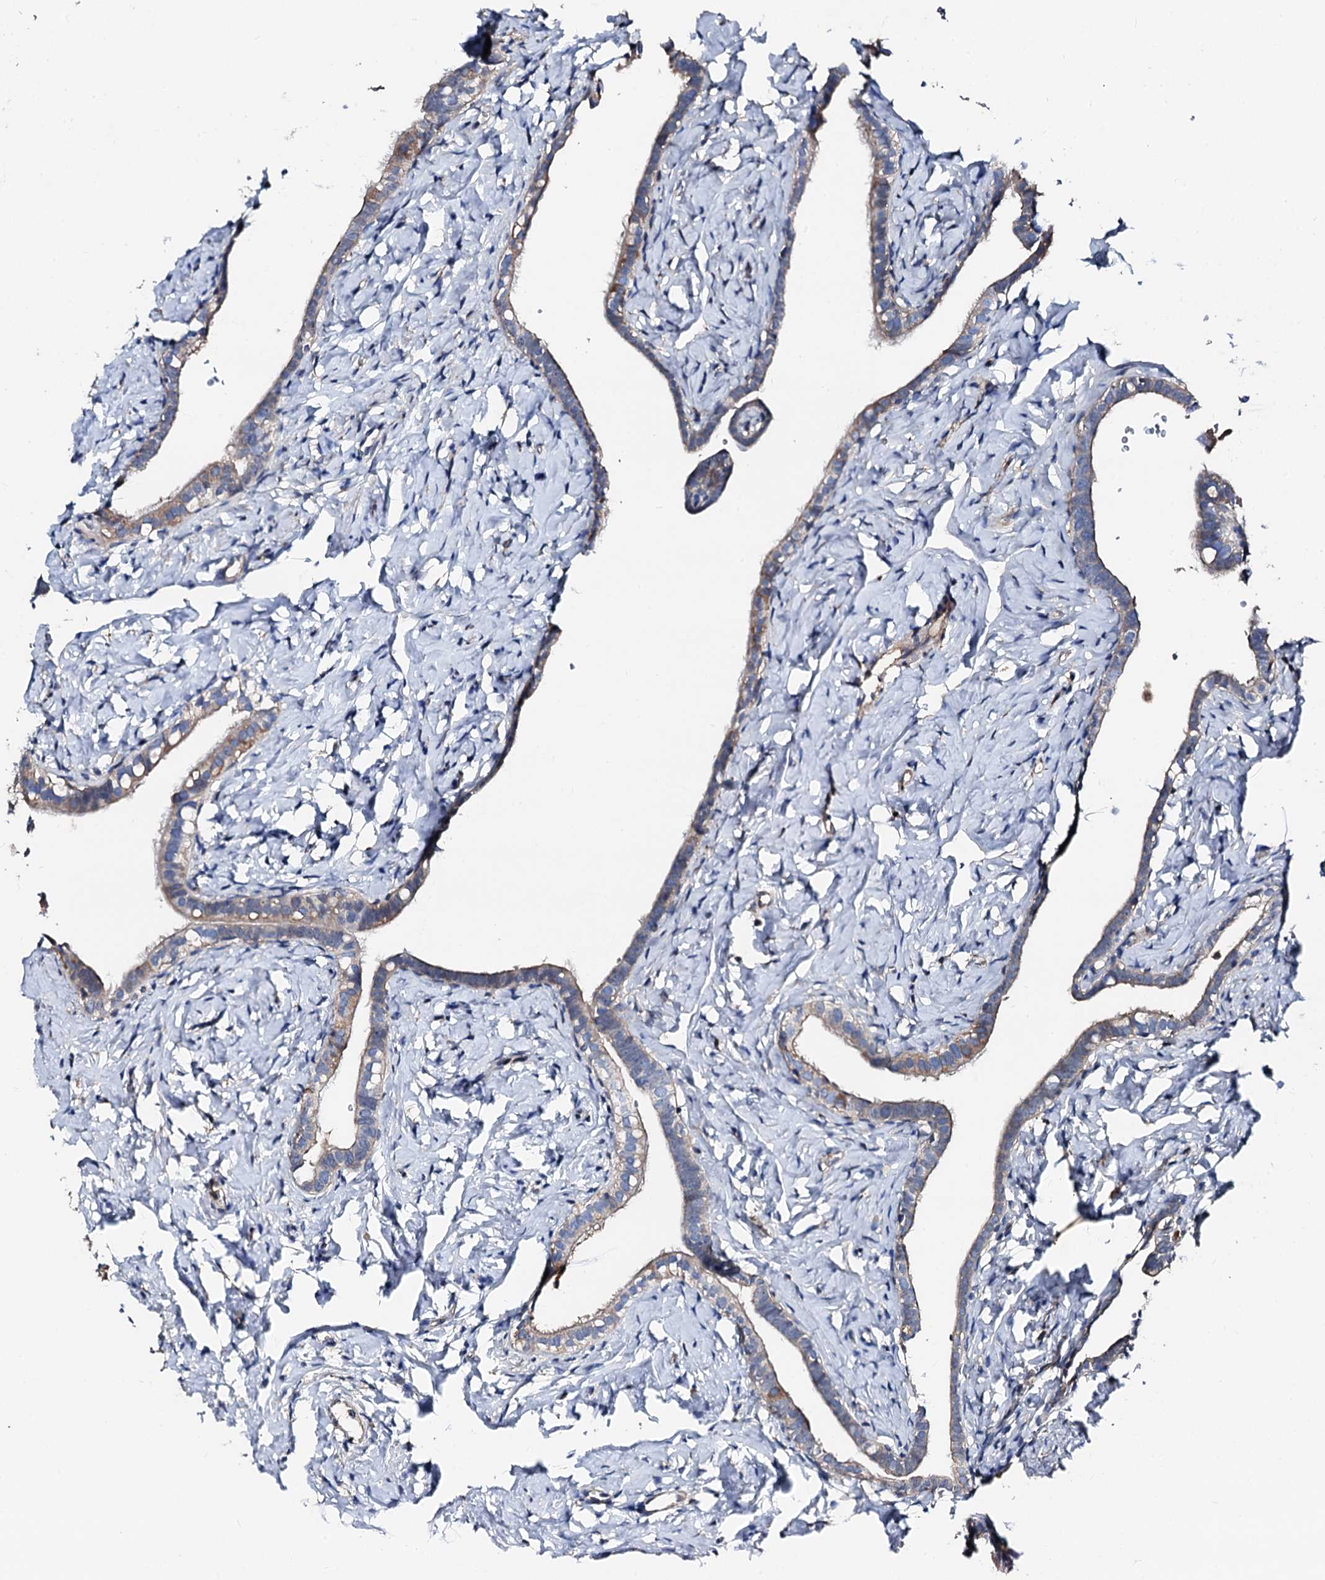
{"staining": {"intensity": "weak", "quantity": "25%-75%", "location": "cytoplasmic/membranous"}, "tissue": "fallopian tube", "cell_type": "Glandular cells", "image_type": "normal", "snomed": [{"axis": "morphology", "description": "Normal tissue, NOS"}, {"axis": "topography", "description": "Fallopian tube"}], "caption": "Immunohistochemical staining of normal fallopian tube exhibits weak cytoplasmic/membranous protein expression in about 25%-75% of glandular cells.", "gene": "TRAFD1", "patient": {"sex": "female", "age": 66}}